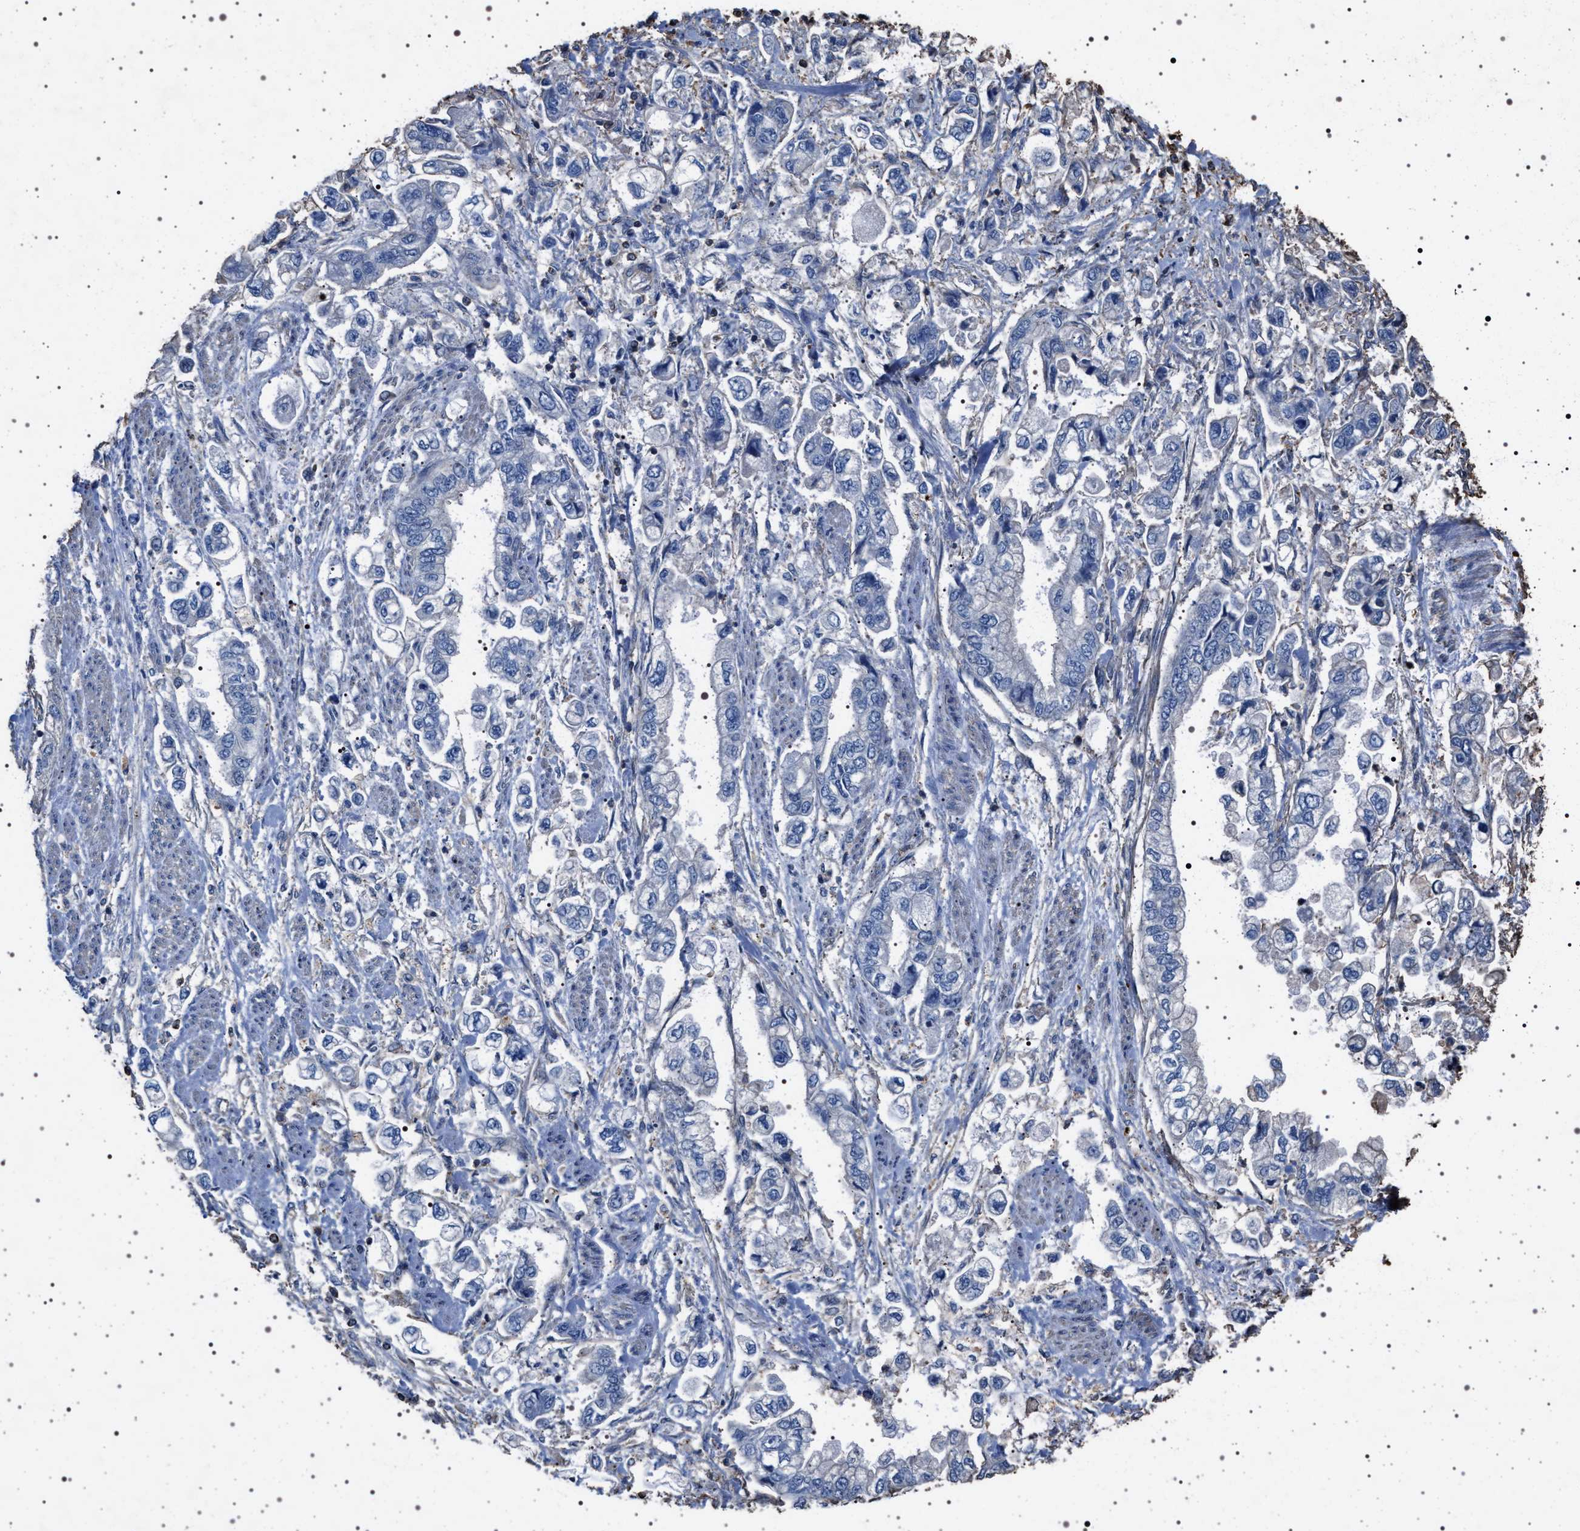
{"staining": {"intensity": "negative", "quantity": "none", "location": "none"}, "tissue": "stomach cancer", "cell_type": "Tumor cells", "image_type": "cancer", "snomed": [{"axis": "morphology", "description": "Normal tissue, NOS"}, {"axis": "morphology", "description": "Adenocarcinoma, NOS"}, {"axis": "topography", "description": "Stomach"}], "caption": "The image reveals no staining of tumor cells in stomach cancer (adenocarcinoma). (DAB (3,3'-diaminobenzidine) immunohistochemistry, high magnification).", "gene": "SMAP2", "patient": {"sex": "male", "age": 62}}